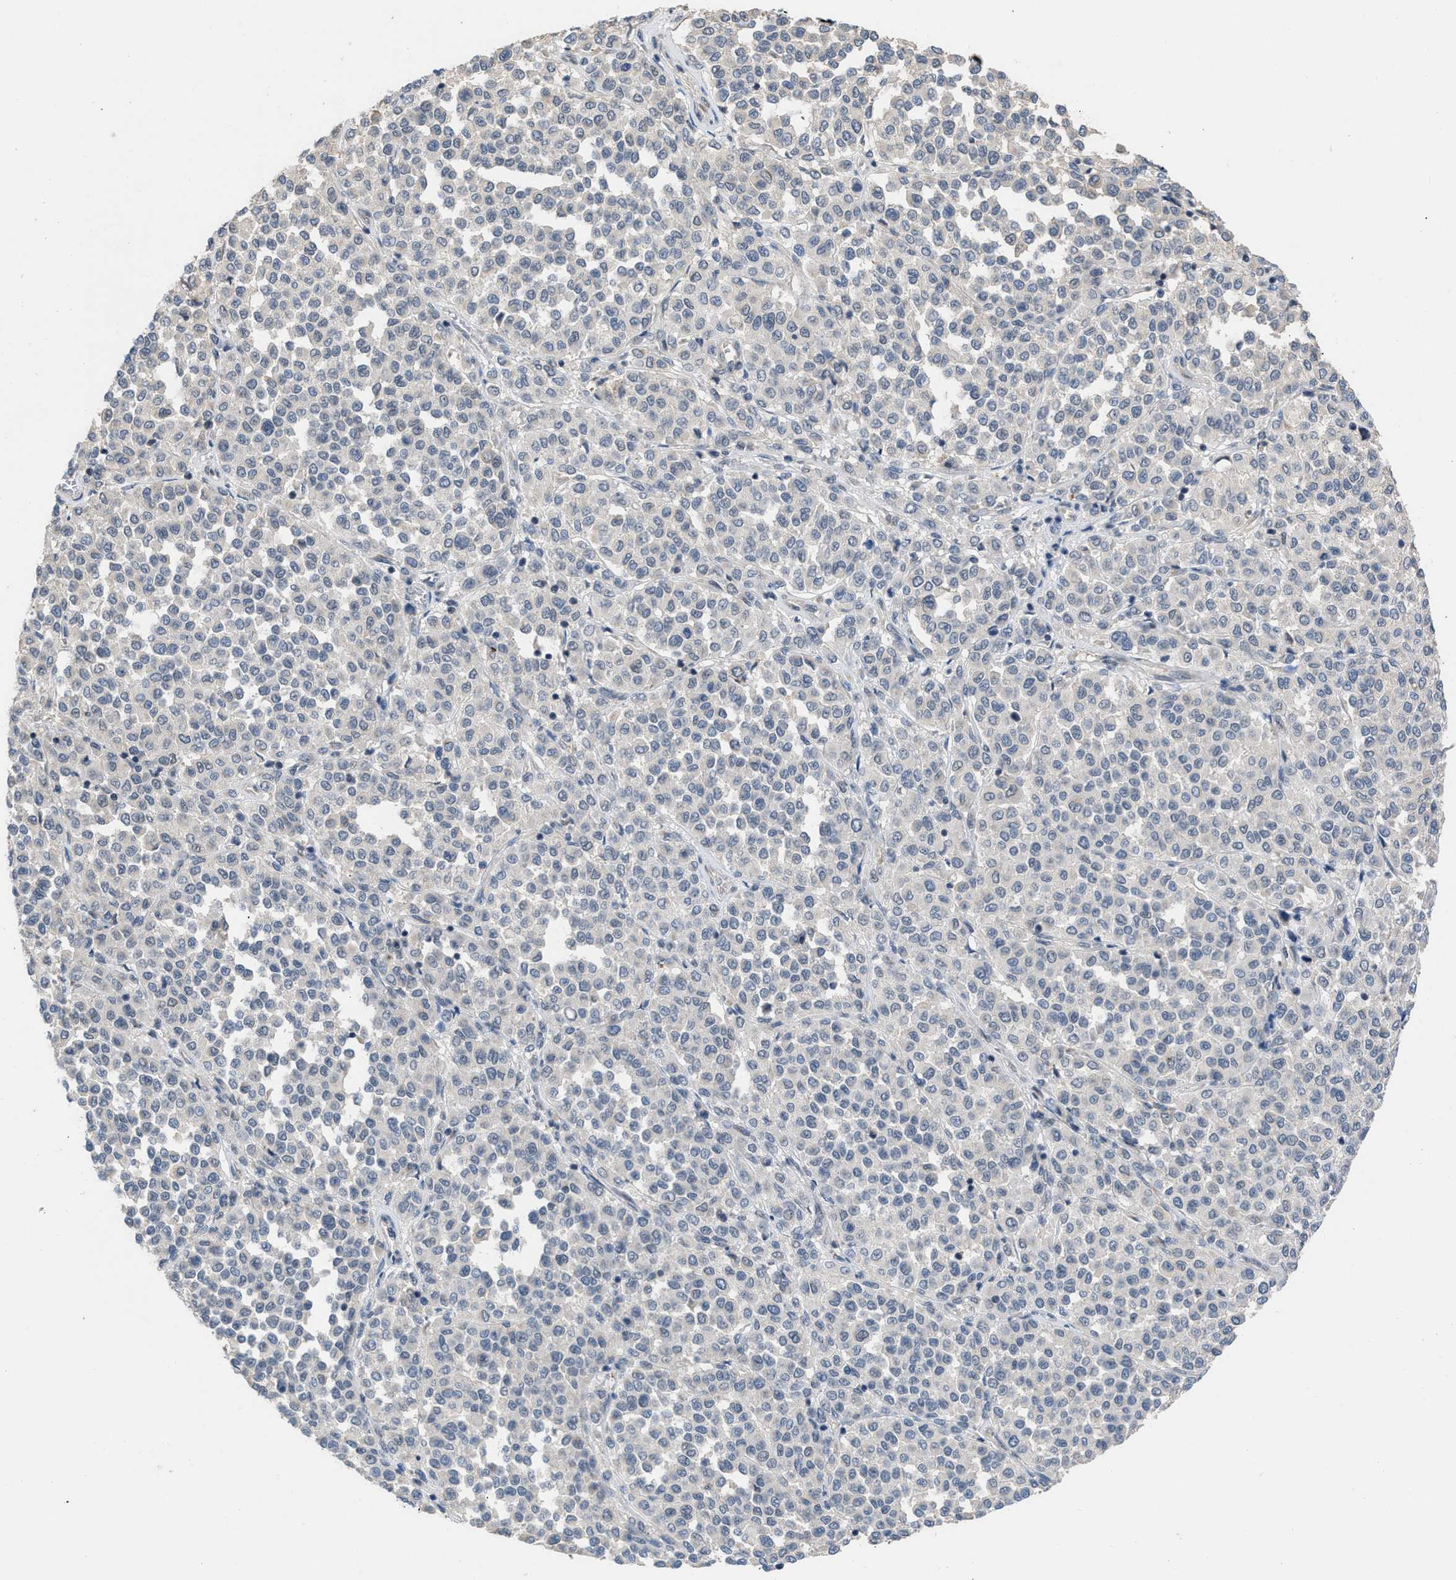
{"staining": {"intensity": "negative", "quantity": "none", "location": "none"}, "tissue": "melanoma", "cell_type": "Tumor cells", "image_type": "cancer", "snomed": [{"axis": "morphology", "description": "Malignant melanoma, Metastatic site"}, {"axis": "topography", "description": "Pancreas"}], "caption": "This histopathology image is of melanoma stained with immunohistochemistry (IHC) to label a protein in brown with the nuclei are counter-stained blue. There is no staining in tumor cells. (Stains: DAB (3,3'-diaminobenzidine) immunohistochemistry (IHC) with hematoxylin counter stain, Microscopy: brightfield microscopy at high magnification).", "gene": "TERF2IP", "patient": {"sex": "female", "age": 30}}